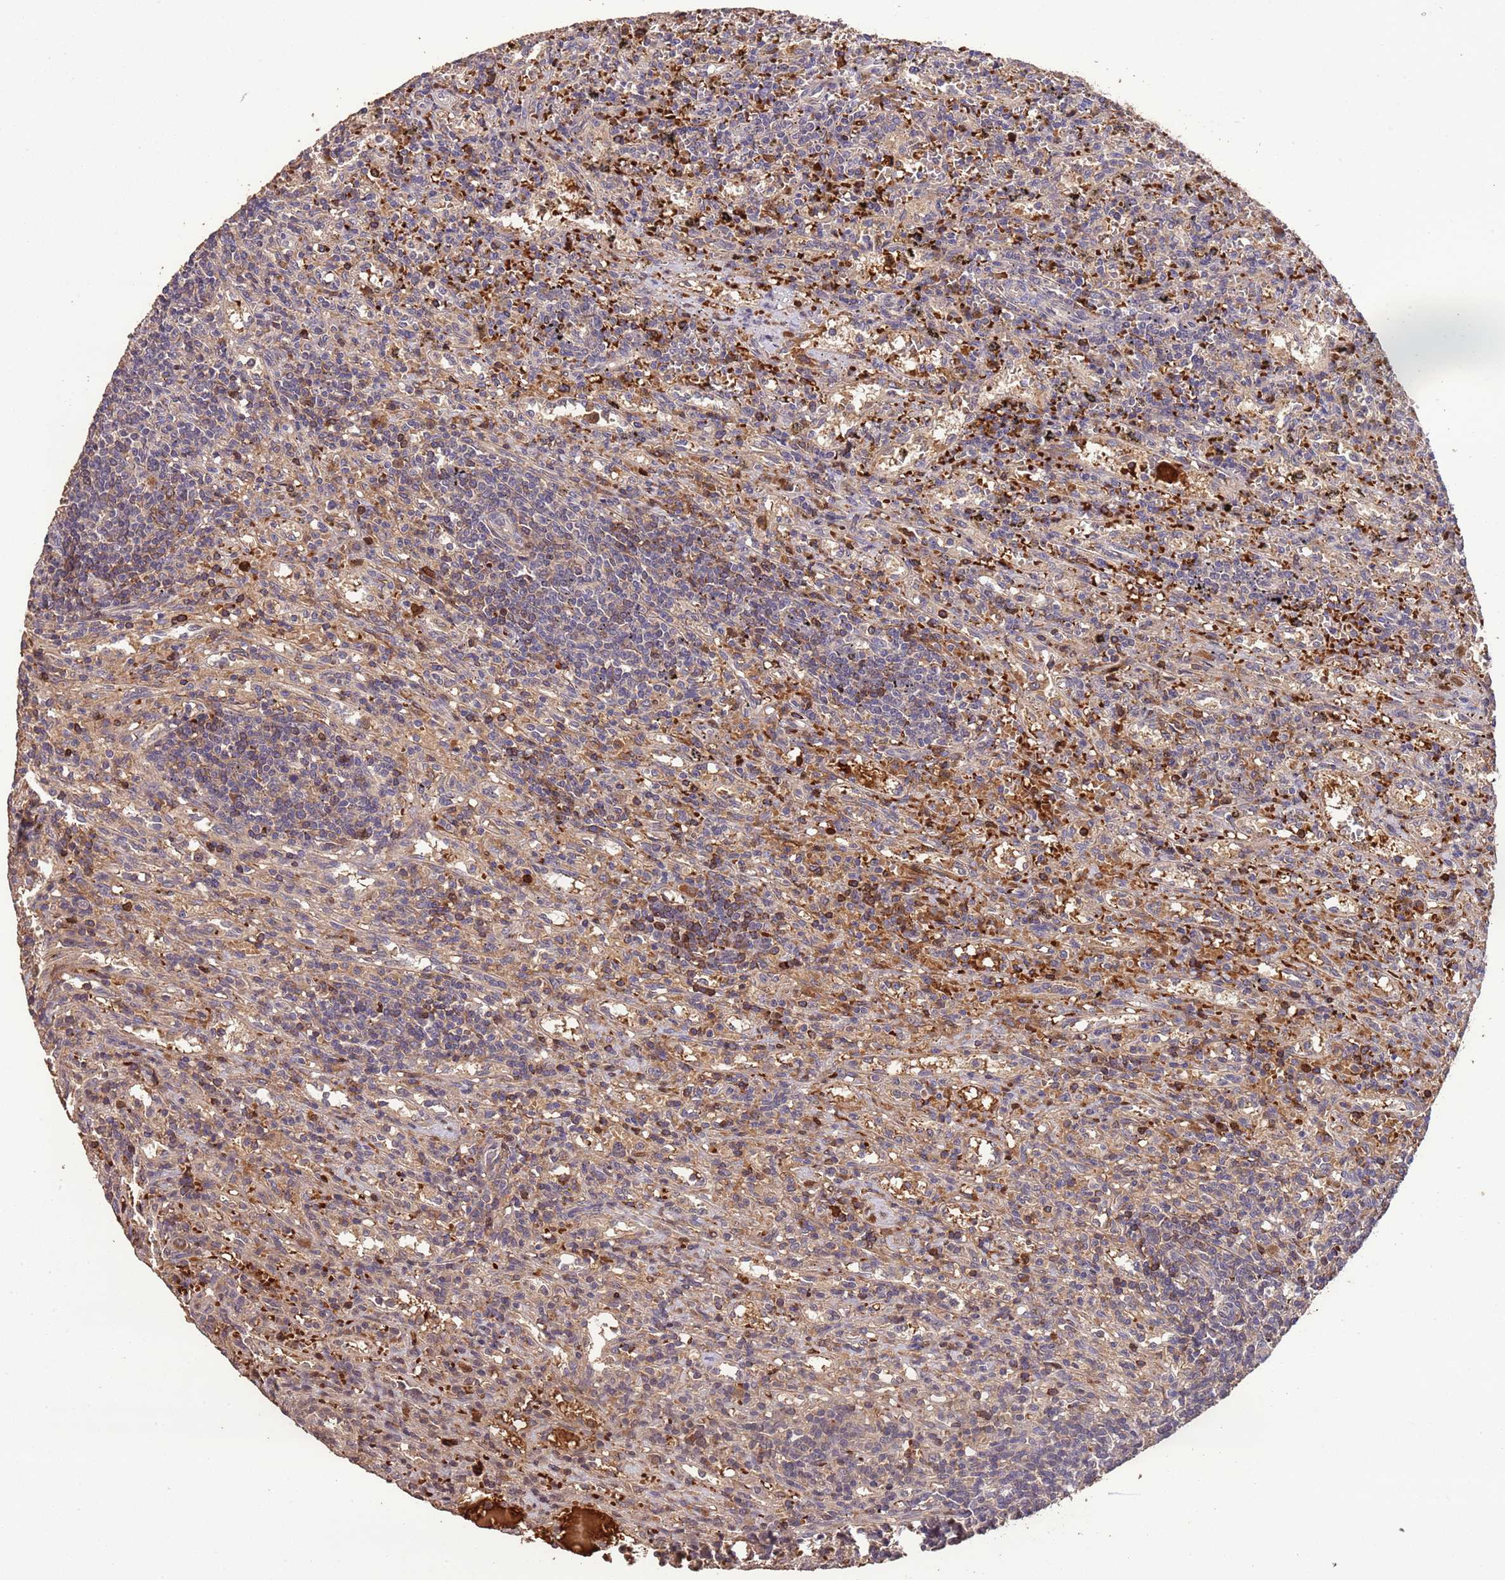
{"staining": {"intensity": "moderate", "quantity": "<25%", "location": "cytoplasmic/membranous"}, "tissue": "lymphoma", "cell_type": "Tumor cells", "image_type": "cancer", "snomed": [{"axis": "morphology", "description": "Malignant lymphoma, non-Hodgkin's type, Low grade"}, {"axis": "topography", "description": "Spleen"}], "caption": "An image of lymphoma stained for a protein shows moderate cytoplasmic/membranous brown staining in tumor cells.", "gene": "CCDC184", "patient": {"sex": "male", "age": 76}}